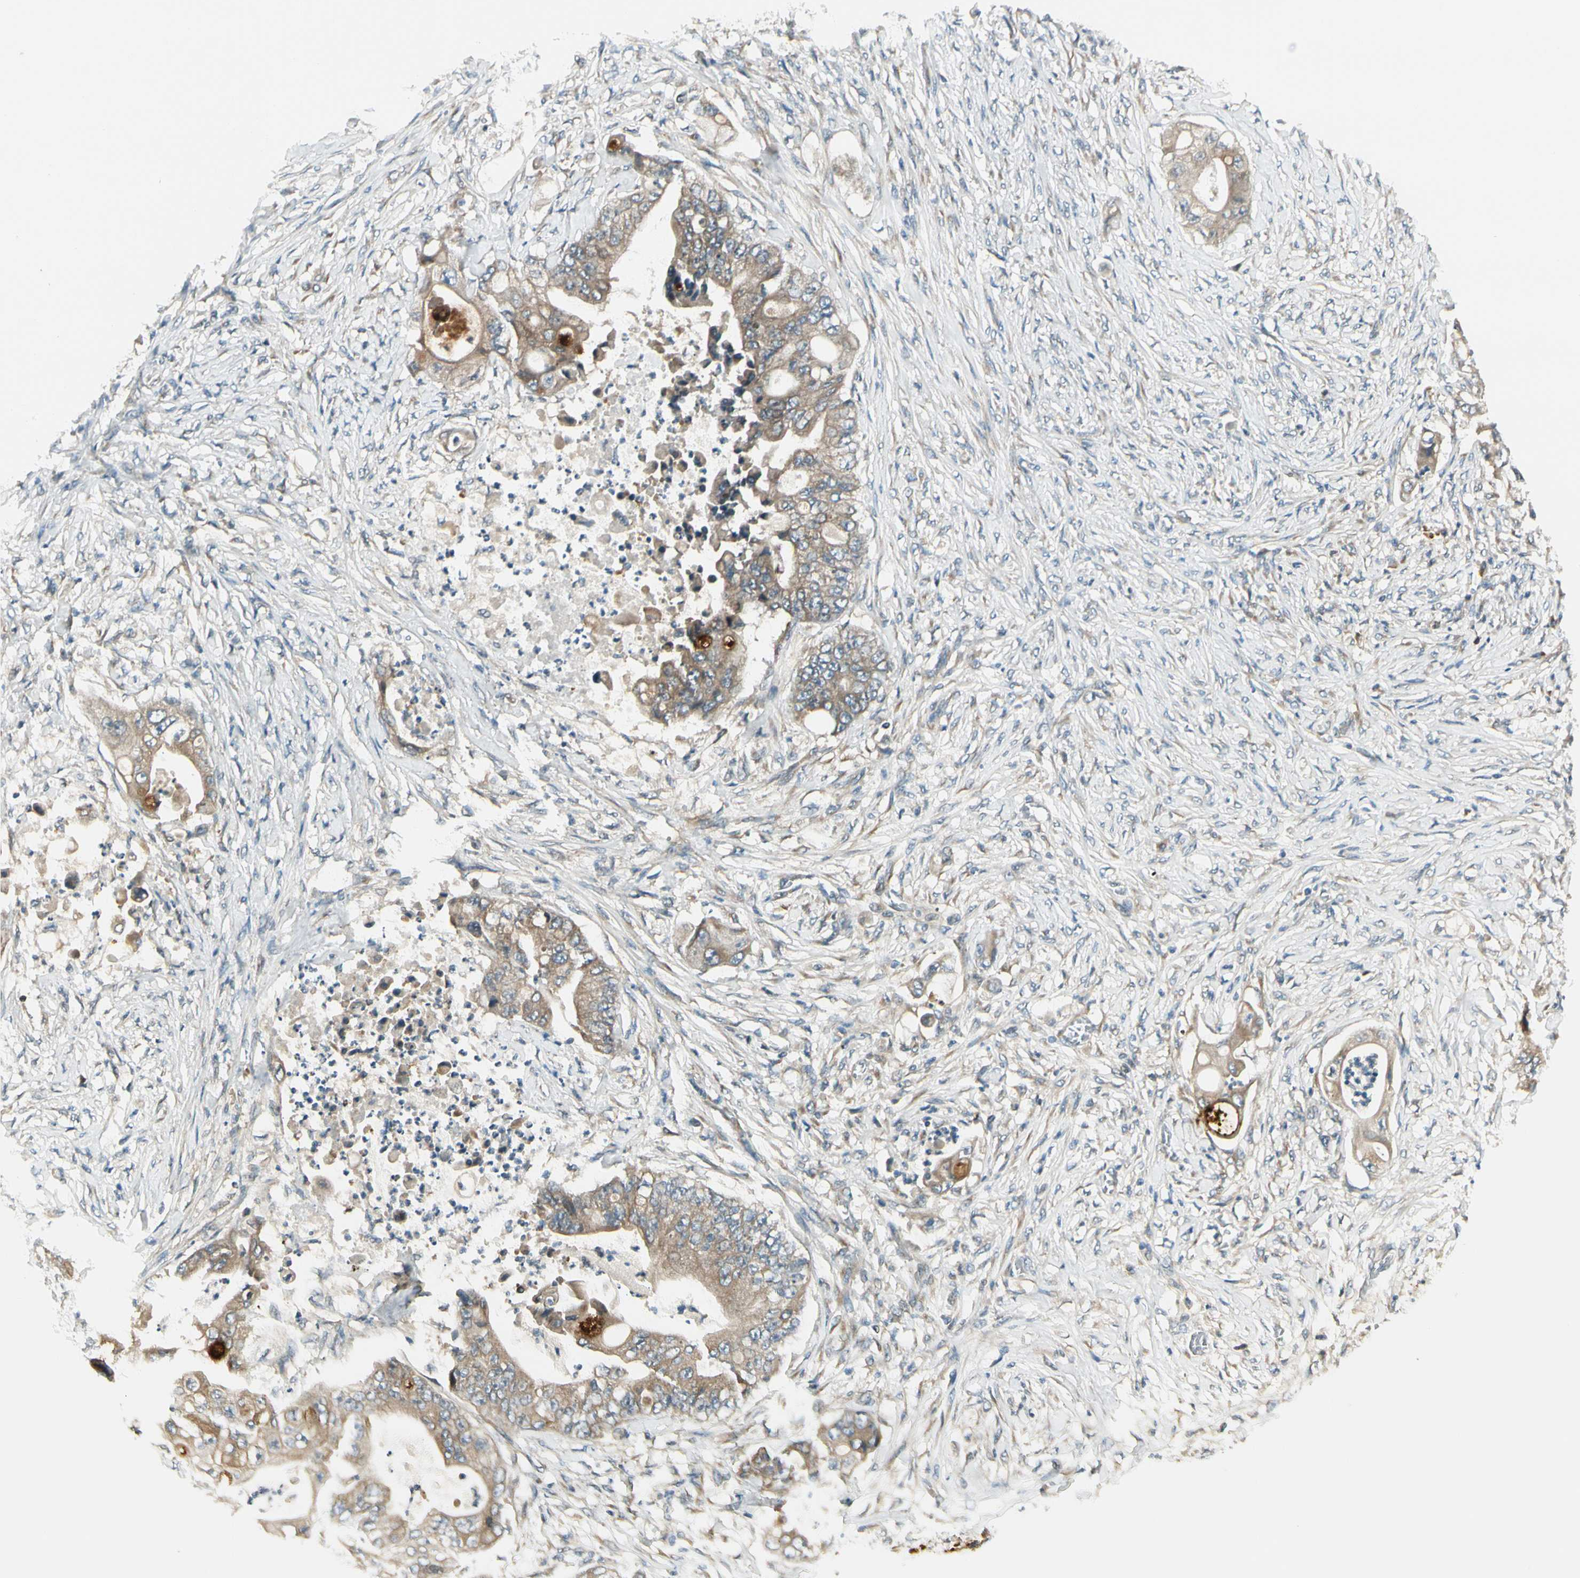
{"staining": {"intensity": "moderate", "quantity": ">75%", "location": "cytoplasmic/membranous"}, "tissue": "stomach cancer", "cell_type": "Tumor cells", "image_type": "cancer", "snomed": [{"axis": "morphology", "description": "Adenocarcinoma, NOS"}, {"axis": "topography", "description": "Stomach"}], "caption": "High-magnification brightfield microscopy of adenocarcinoma (stomach) stained with DAB (3,3'-diaminobenzidine) (brown) and counterstained with hematoxylin (blue). tumor cells exhibit moderate cytoplasmic/membranous staining is appreciated in about>75% of cells. (DAB IHC, brown staining for protein, blue staining for nuclei).", "gene": "BNIP1", "patient": {"sex": "female", "age": 73}}